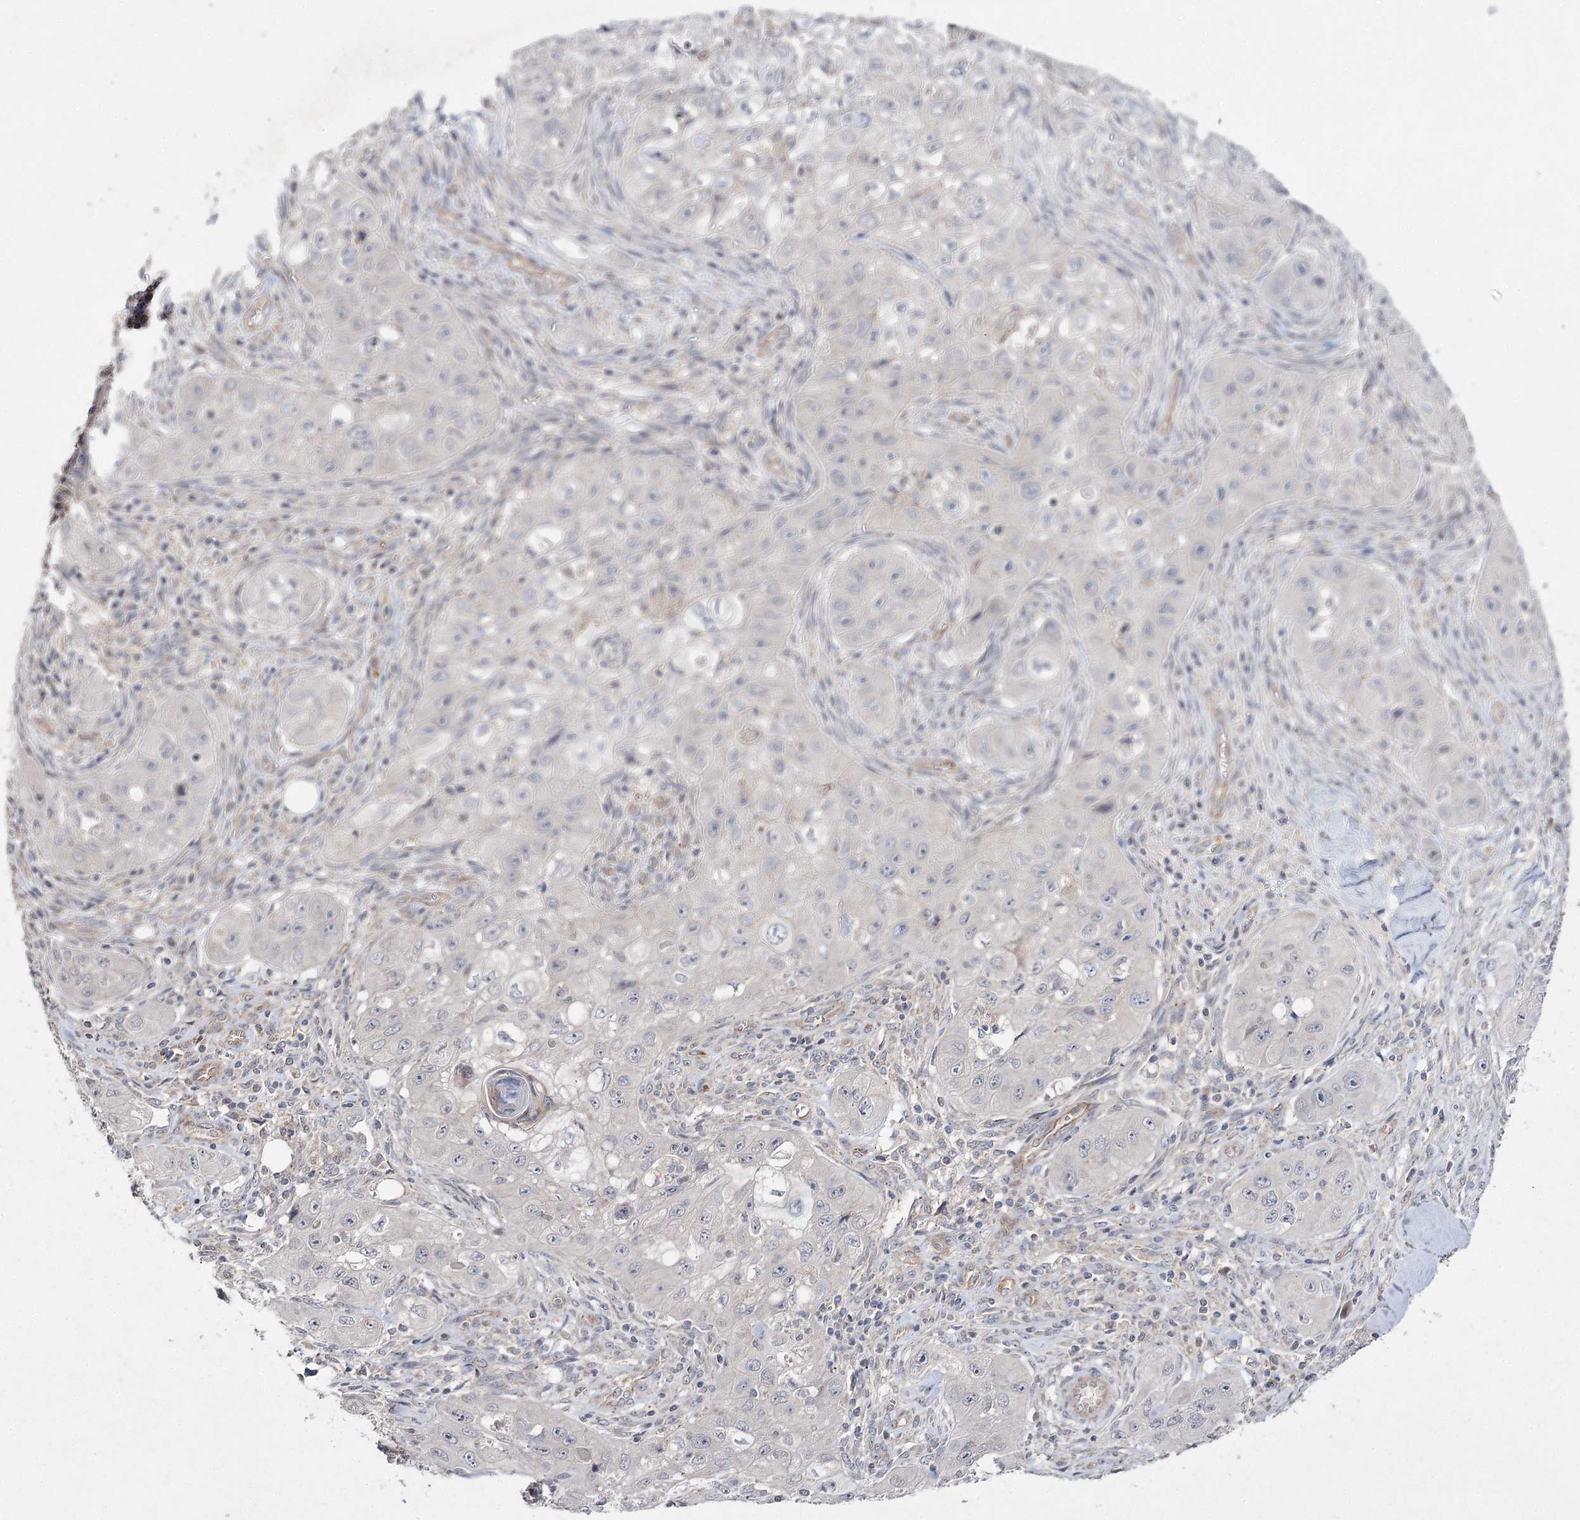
{"staining": {"intensity": "negative", "quantity": "none", "location": "none"}, "tissue": "skin cancer", "cell_type": "Tumor cells", "image_type": "cancer", "snomed": [{"axis": "morphology", "description": "Squamous cell carcinoma, NOS"}, {"axis": "topography", "description": "Skin"}, {"axis": "topography", "description": "Subcutis"}], "caption": "An image of skin squamous cell carcinoma stained for a protein displays no brown staining in tumor cells.", "gene": "FANCL", "patient": {"sex": "male", "age": 73}}